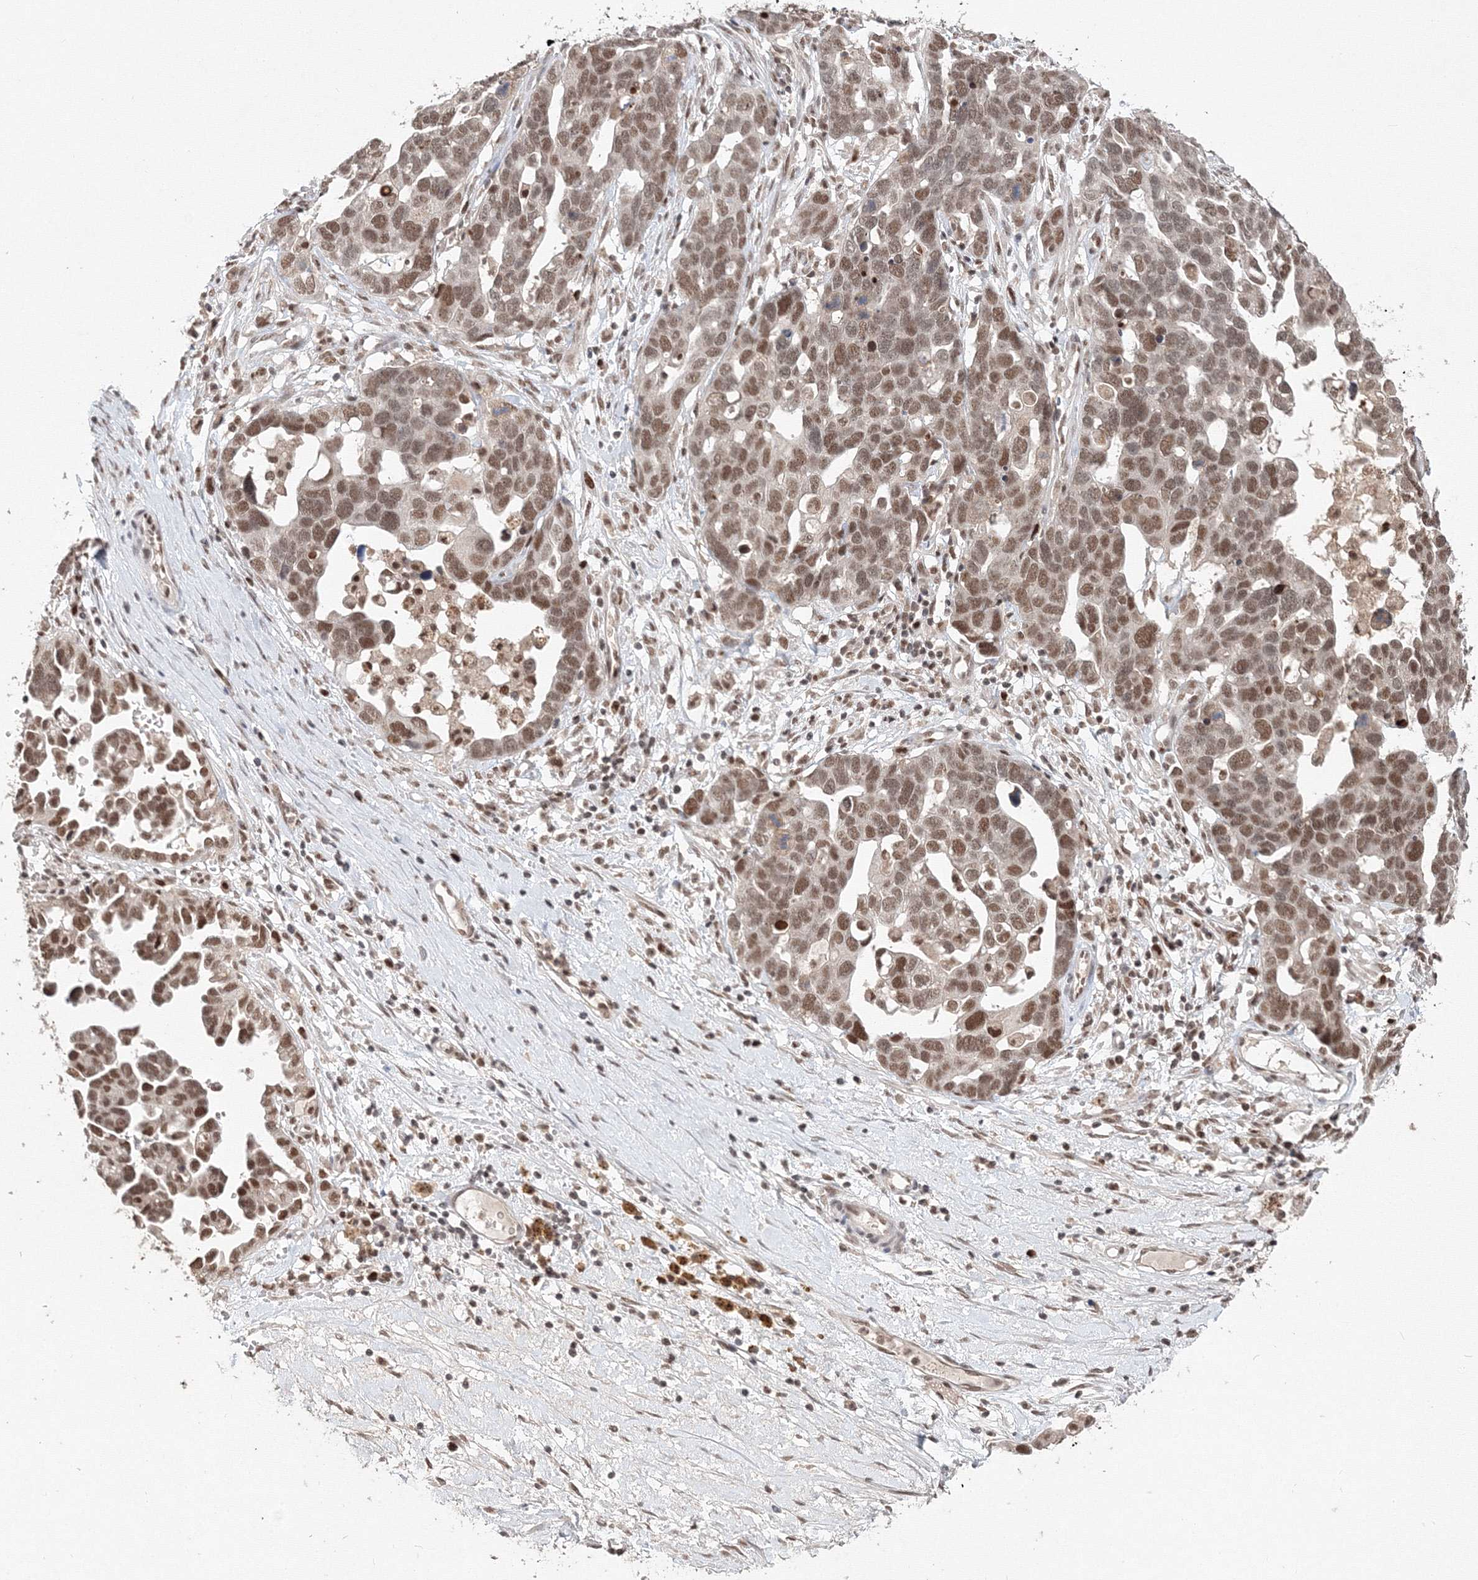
{"staining": {"intensity": "moderate", "quantity": ">75%", "location": "nuclear"}, "tissue": "ovarian cancer", "cell_type": "Tumor cells", "image_type": "cancer", "snomed": [{"axis": "morphology", "description": "Cystadenocarcinoma, serous, NOS"}, {"axis": "topography", "description": "Ovary"}], "caption": "The photomicrograph demonstrates immunohistochemical staining of ovarian serous cystadenocarcinoma. There is moderate nuclear expression is present in approximately >75% of tumor cells. (DAB = brown stain, brightfield microscopy at high magnification).", "gene": "IWS1", "patient": {"sex": "female", "age": 54}}